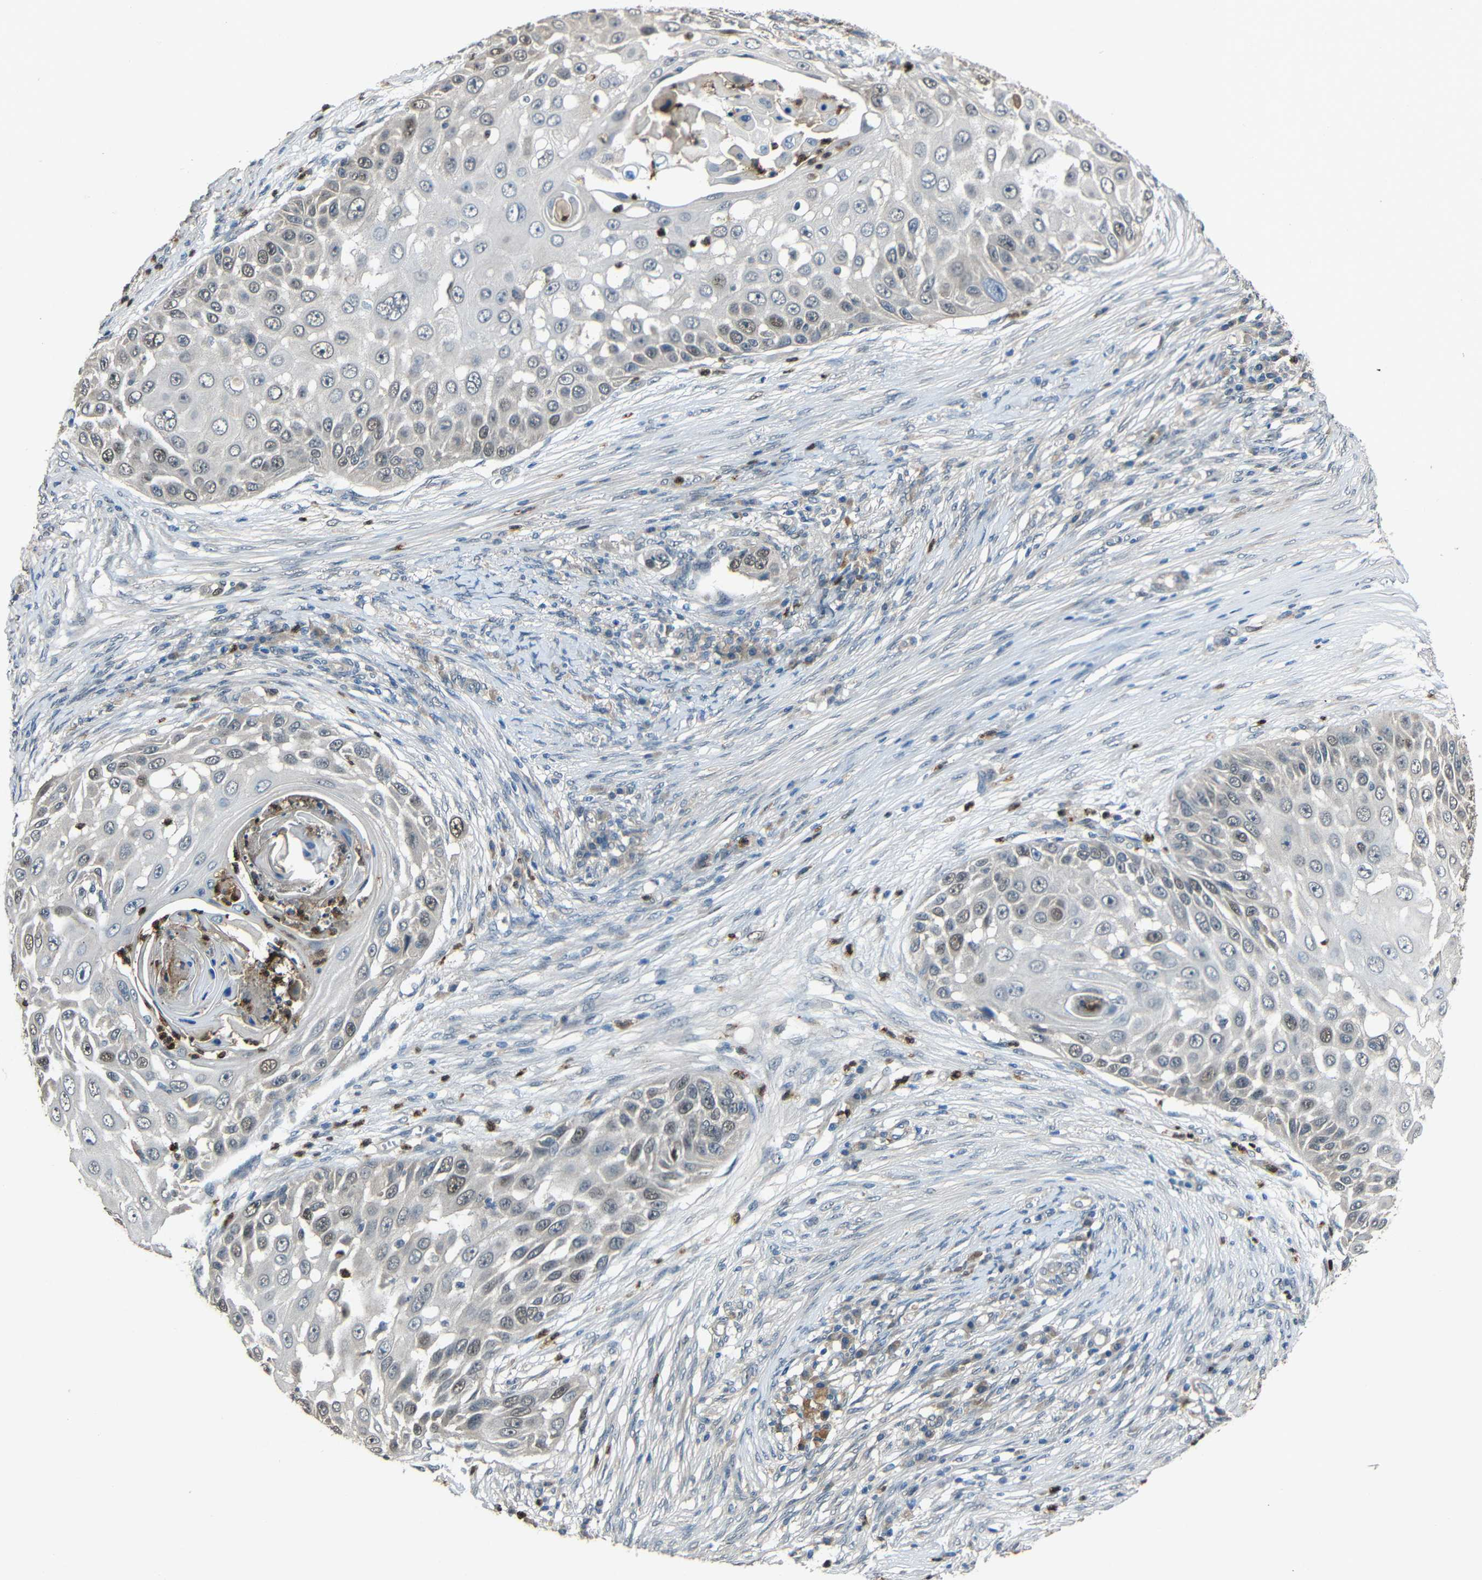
{"staining": {"intensity": "moderate", "quantity": "<25%", "location": "nuclear"}, "tissue": "skin cancer", "cell_type": "Tumor cells", "image_type": "cancer", "snomed": [{"axis": "morphology", "description": "Squamous cell carcinoma, NOS"}, {"axis": "topography", "description": "Skin"}], "caption": "Protein expression analysis of skin cancer reveals moderate nuclear positivity in about <25% of tumor cells.", "gene": "STBD1", "patient": {"sex": "female", "age": 44}}